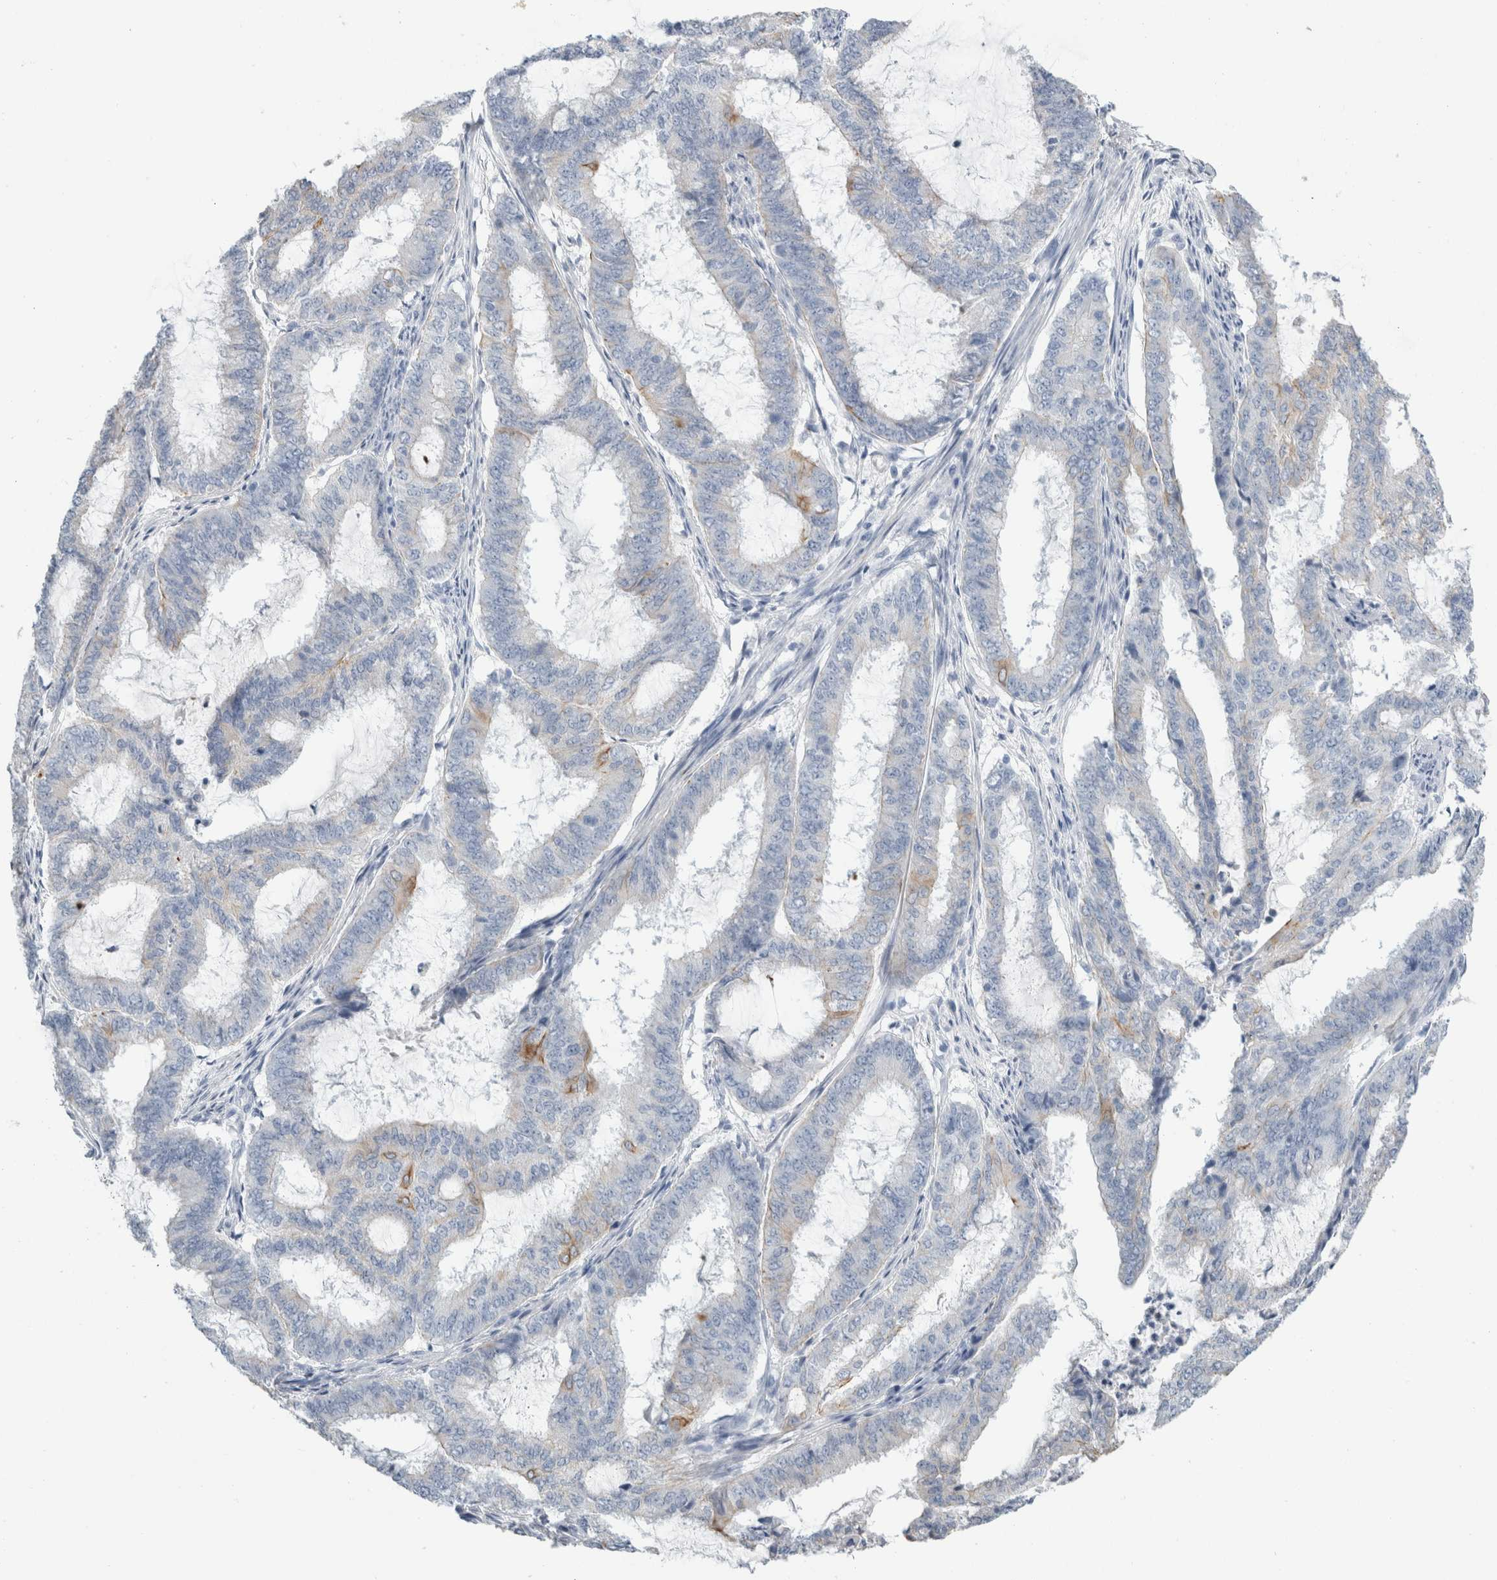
{"staining": {"intensity": "negative", "quantity": "none", "location": "none"}, "tissue": "endometrial cancer", "cell_type": "Tumor cells", "image_type": "cancer", "snomed": [{"axis": "morphology", "description": "Adenocarcinoma, NOS"}, {"axis": "topography", "description": "Endometrium"}], "caption": "The IHC photomicrograph has no significant staining in tumor cells of adenocarcinoma (endometrial) tissue.", "gene": "RPH3AL", "patient": {"sex": "female", "age": 51}}